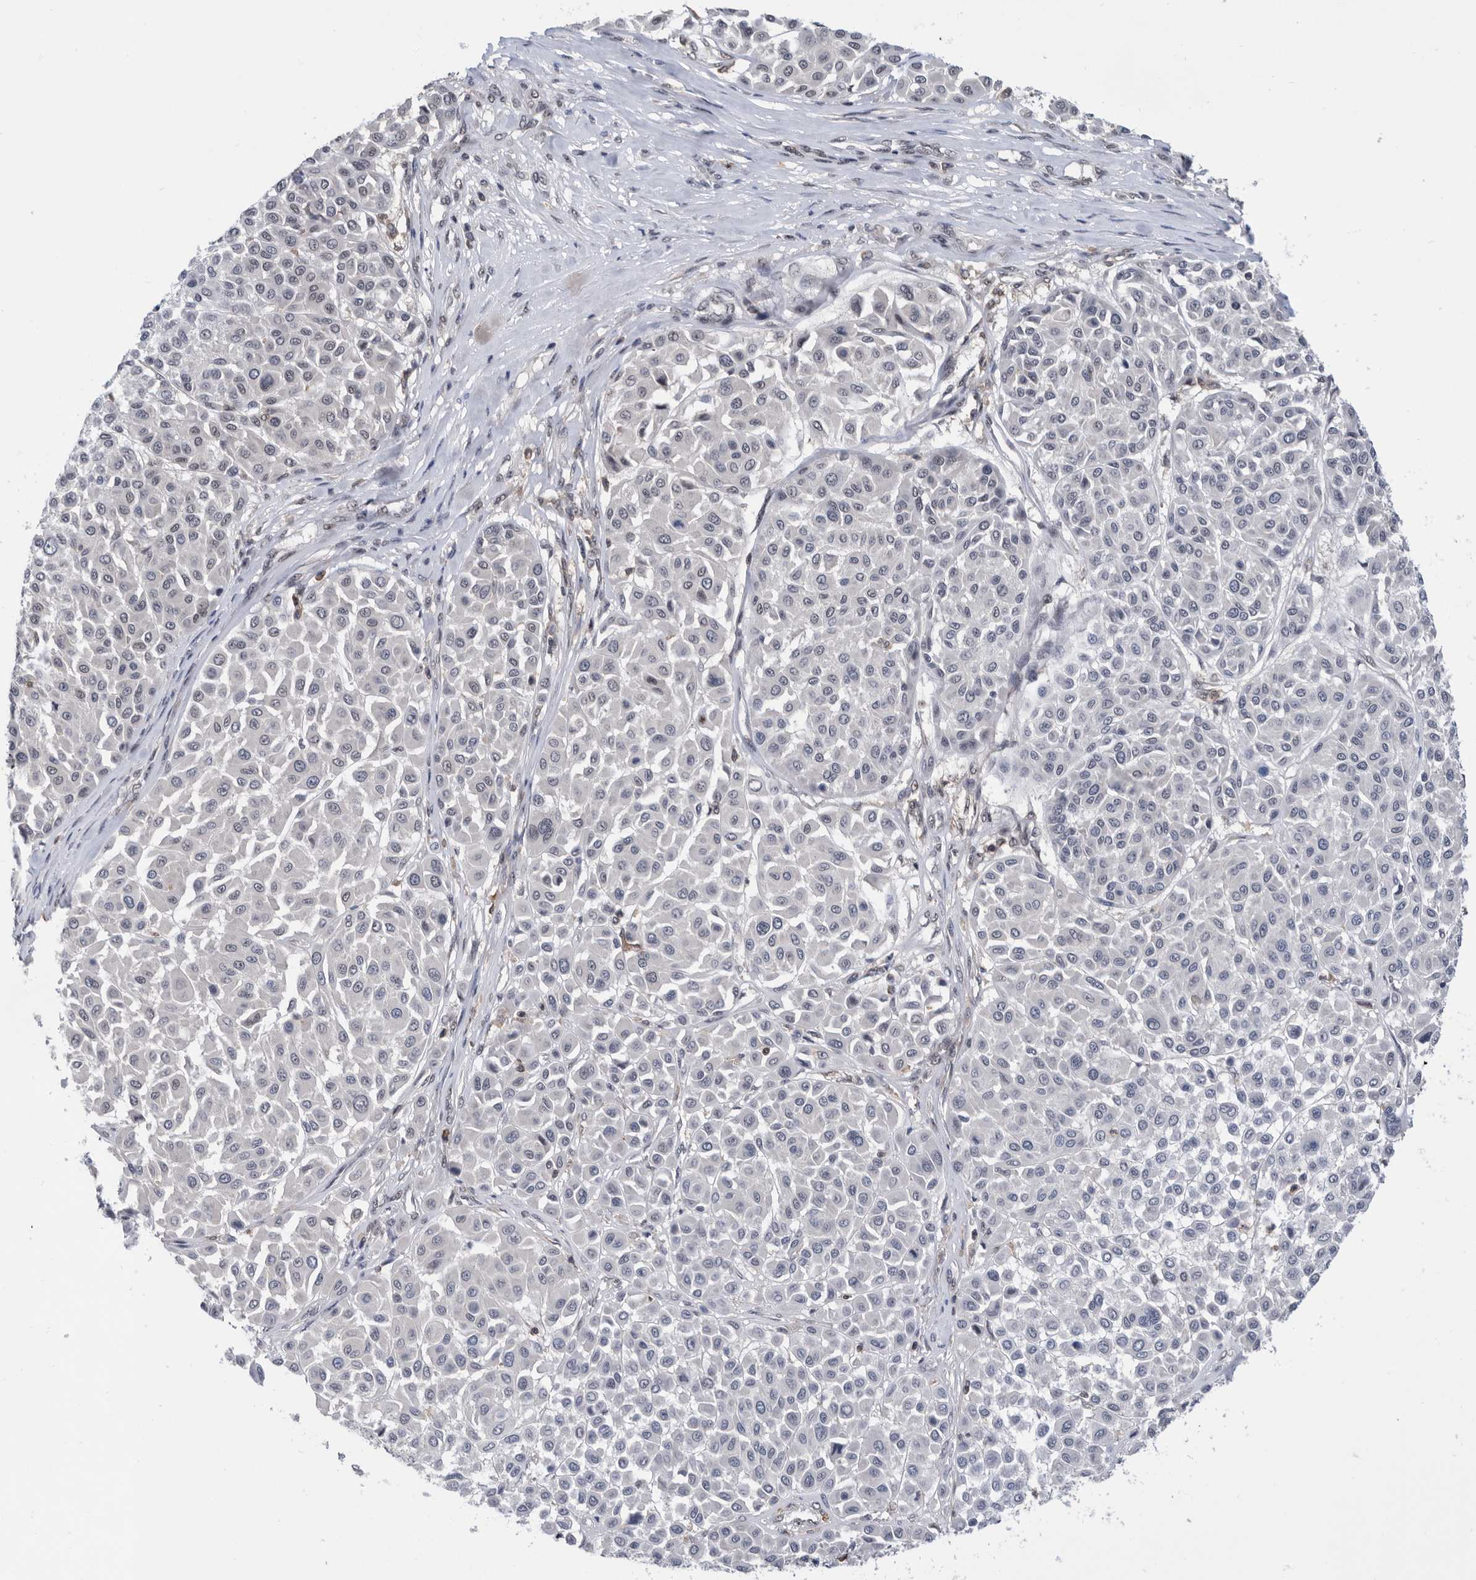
{"staining": {"intensity": "negative", "quantity": "none", "location": "none"}, "tissue": "melanoma", "cell_type": "Tumor cells", "image_type": "cancer", "snomed": [{"axis": "morphology", "description": "Malignant melanoma, Metastatic site"}, {"axis": "topography", "description": "Soft tissue"}], "caption": "Immunohistochemistry (IHC) of melanoma exhibits no expression in tumor cells. (DAB (3,3'-diaminobenzidine) IHC visualized using brightfield microscopy, high magnification).", "gene": "ZNF260", "patient": {"sex": "male", "age": 41}}